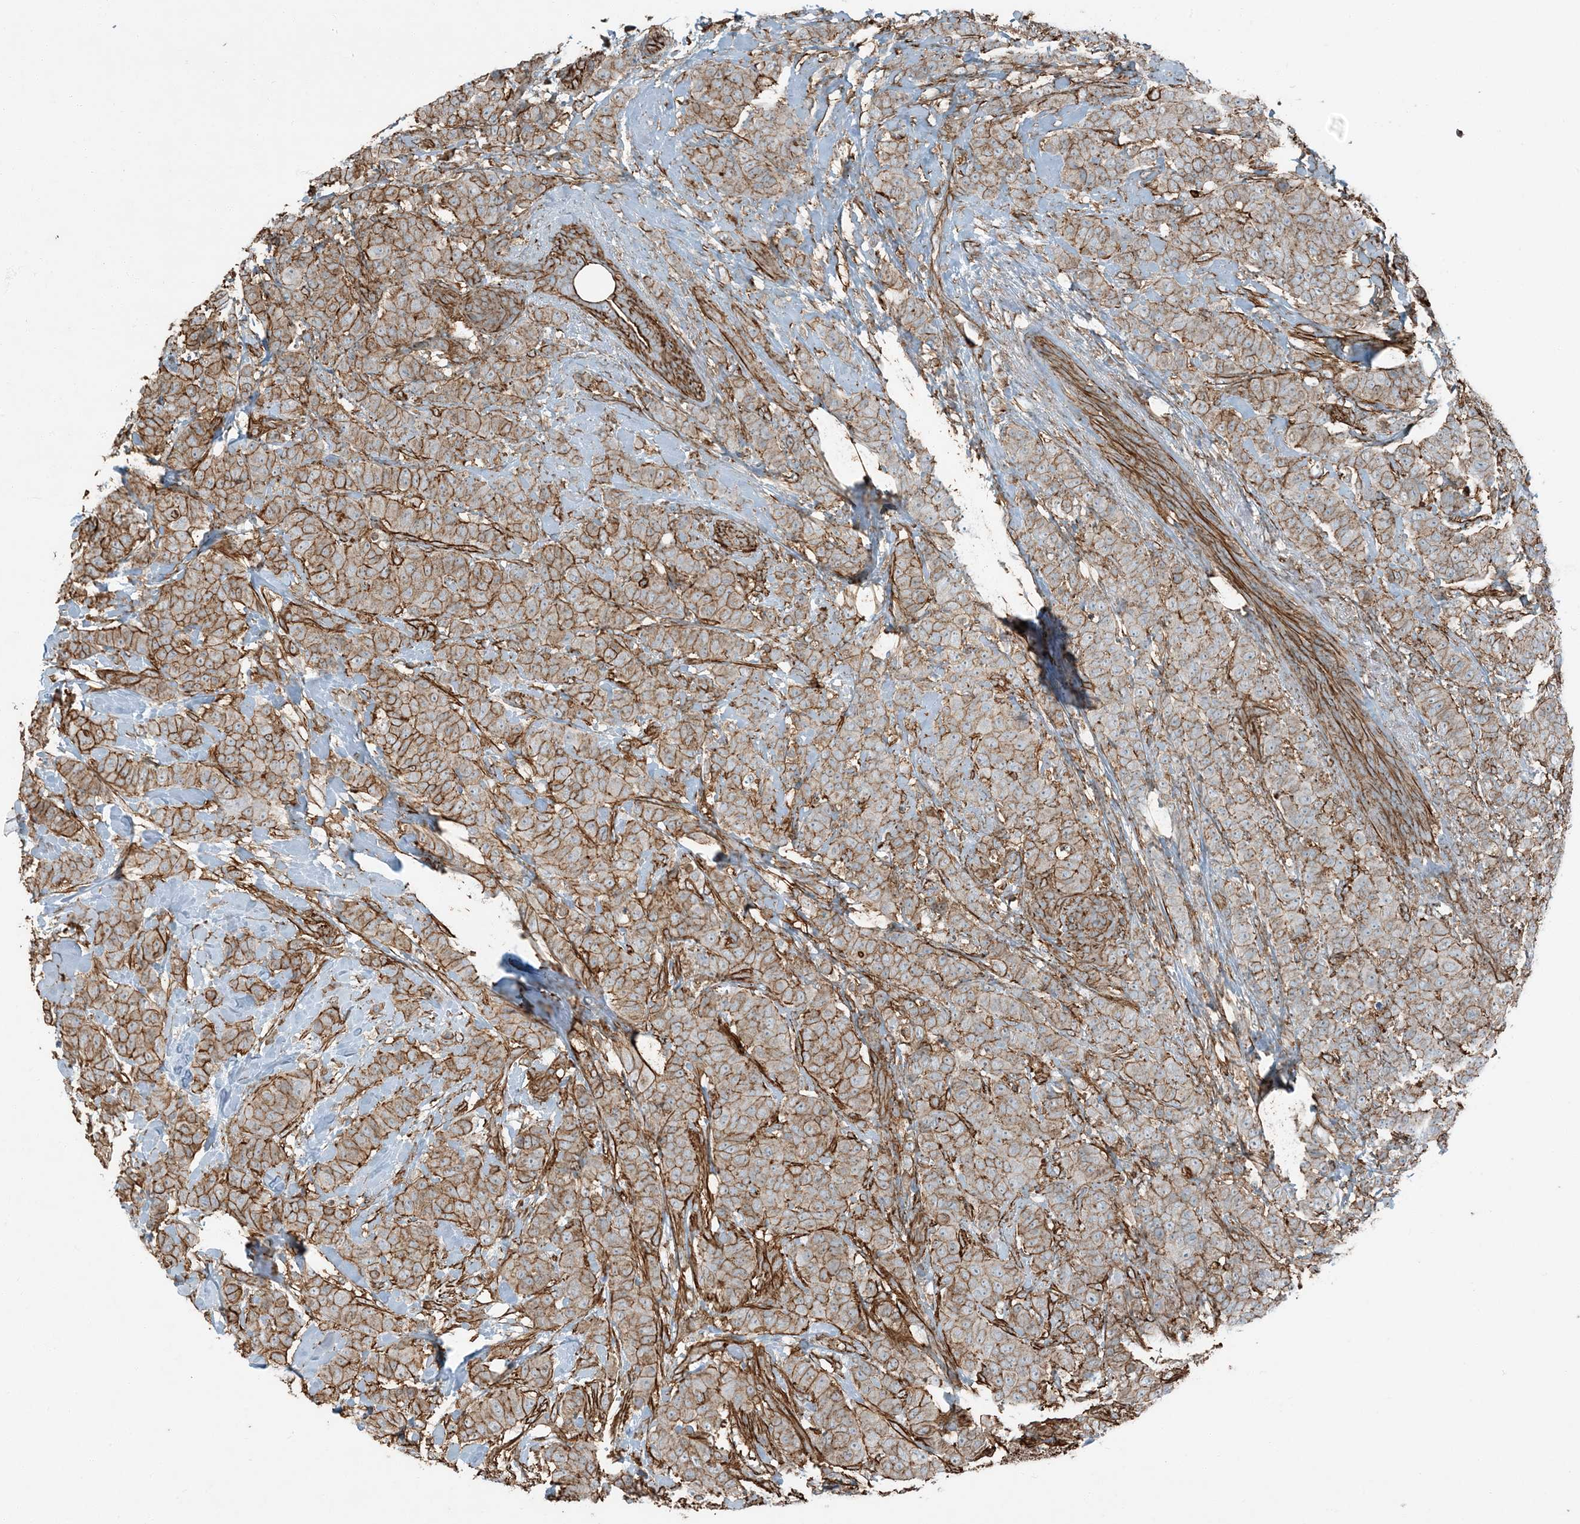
{"staining": {"intensity": "moderate", "quantity": ">75%", "location": "cytoplasmic/membranous"}, "tissue": "breast cancer", "cell_type": "Tumor cells", "image_type": "cancer", "snomed": [{"axis": "morphology", "description": "Normal tissue, NOS"}, {"axis": "morphology", "description": "Duct carcinoma"}, {"axis": "topography", "description": "Breast"}], "caption": "Tumor cells reveal medium levels of moderate cytoplasmic/membranous staining in about >75% of cells in breast cancer (invasive ductal carcinoma).", "gene": "APOBEC3C", "patient": {"sex": "female", "age": 40}}